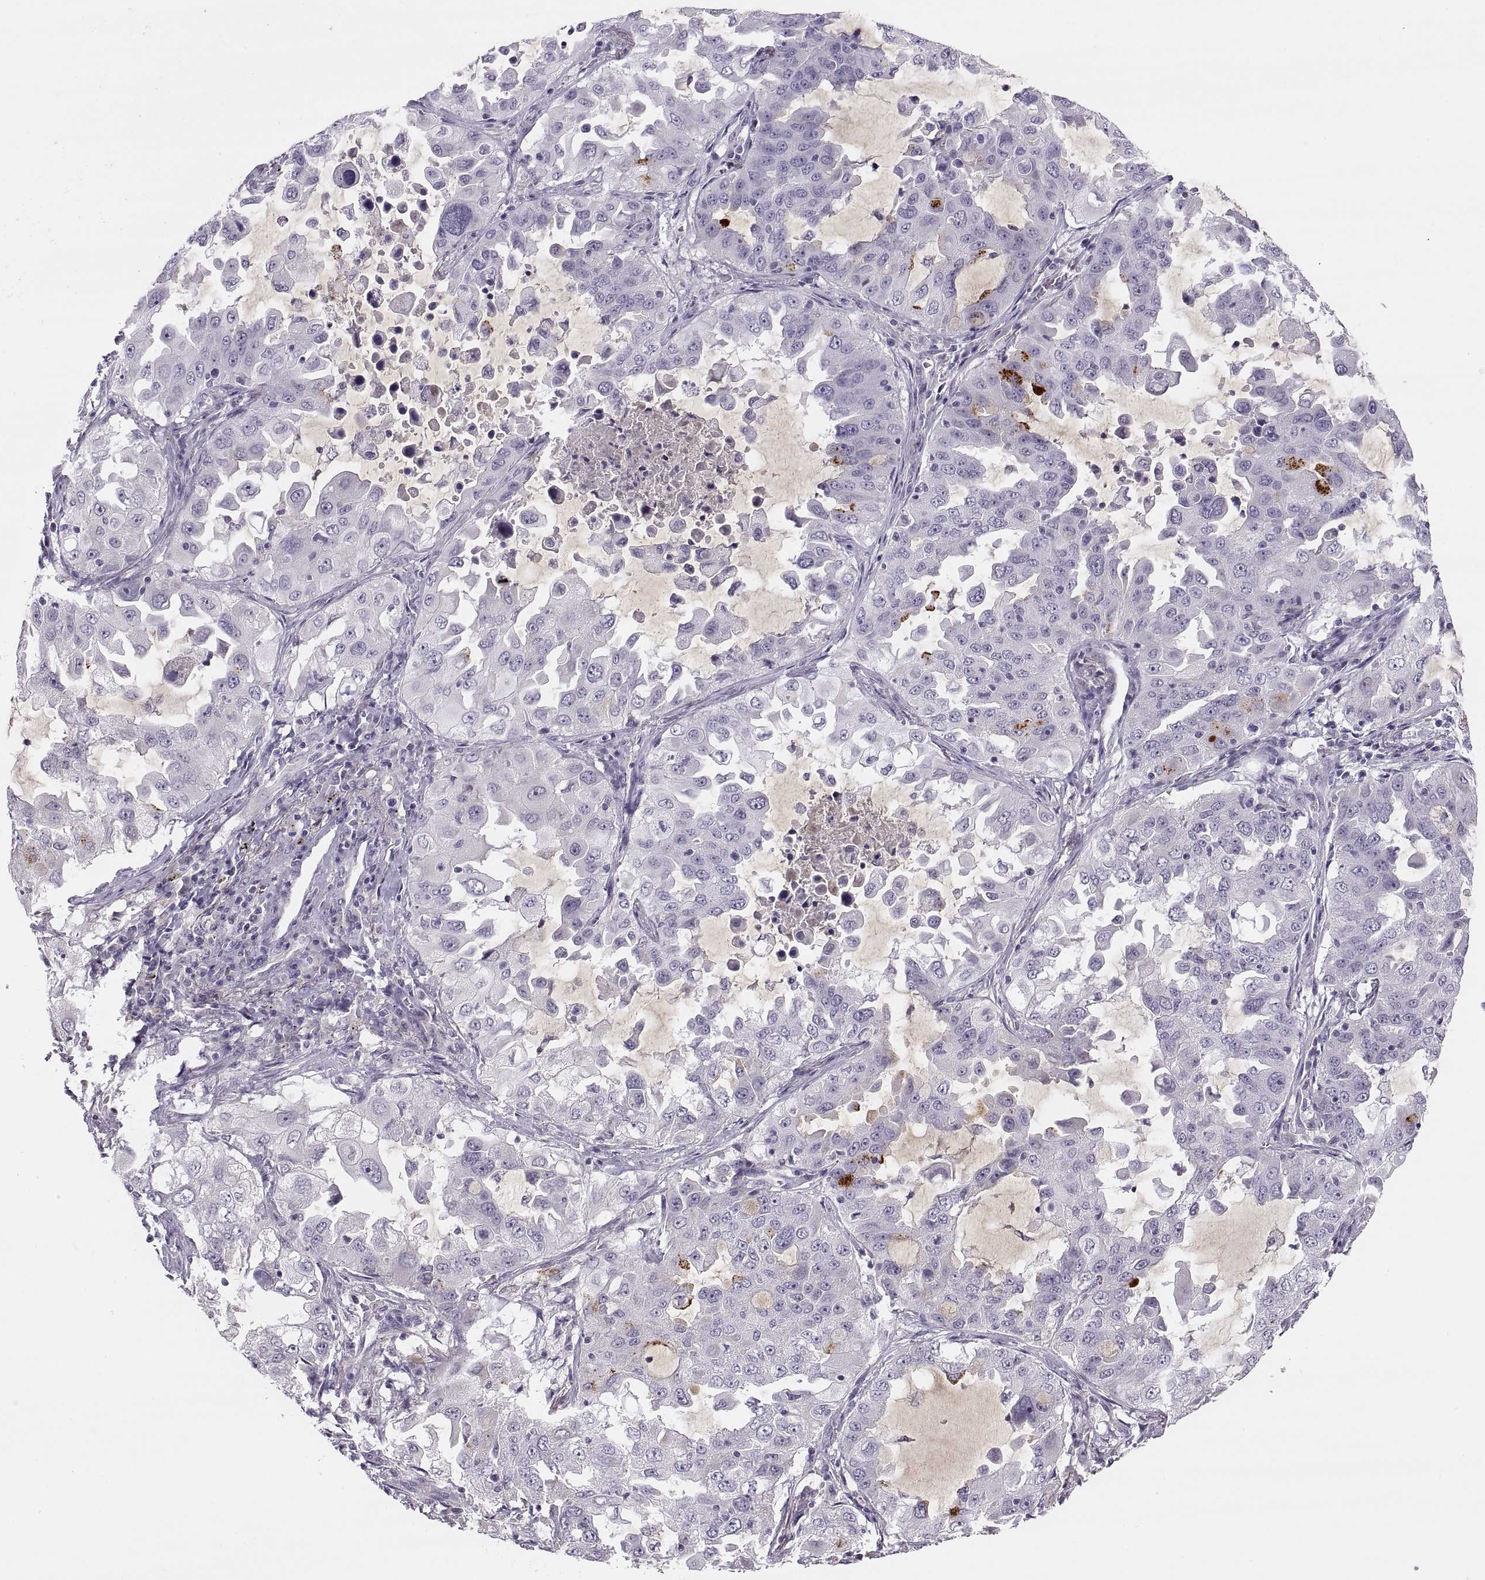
{"staining": {"intensity": "negative", "quantity": "none", "location": "none"}, "tissue": "lung cancer", "cell_type": "Tumor cells", "image_type": "cancer", "snomed": [{"axis": "morphology", "description": "Adenocarcinoma, NOS"}, {"axis": "topography", "description": "Lung"}], "caption": "IHC of human lung cancer (adenocarcinoma) demonstrates no positivity in tumor cells. Brightfield microscopy of immunohistochemistry (IHC) stained with DAB (brown) and hematoxylin (blue), captured at high magnification.", "gene": "CHCT1", "patient": {"sex": "female", "age": 61}}